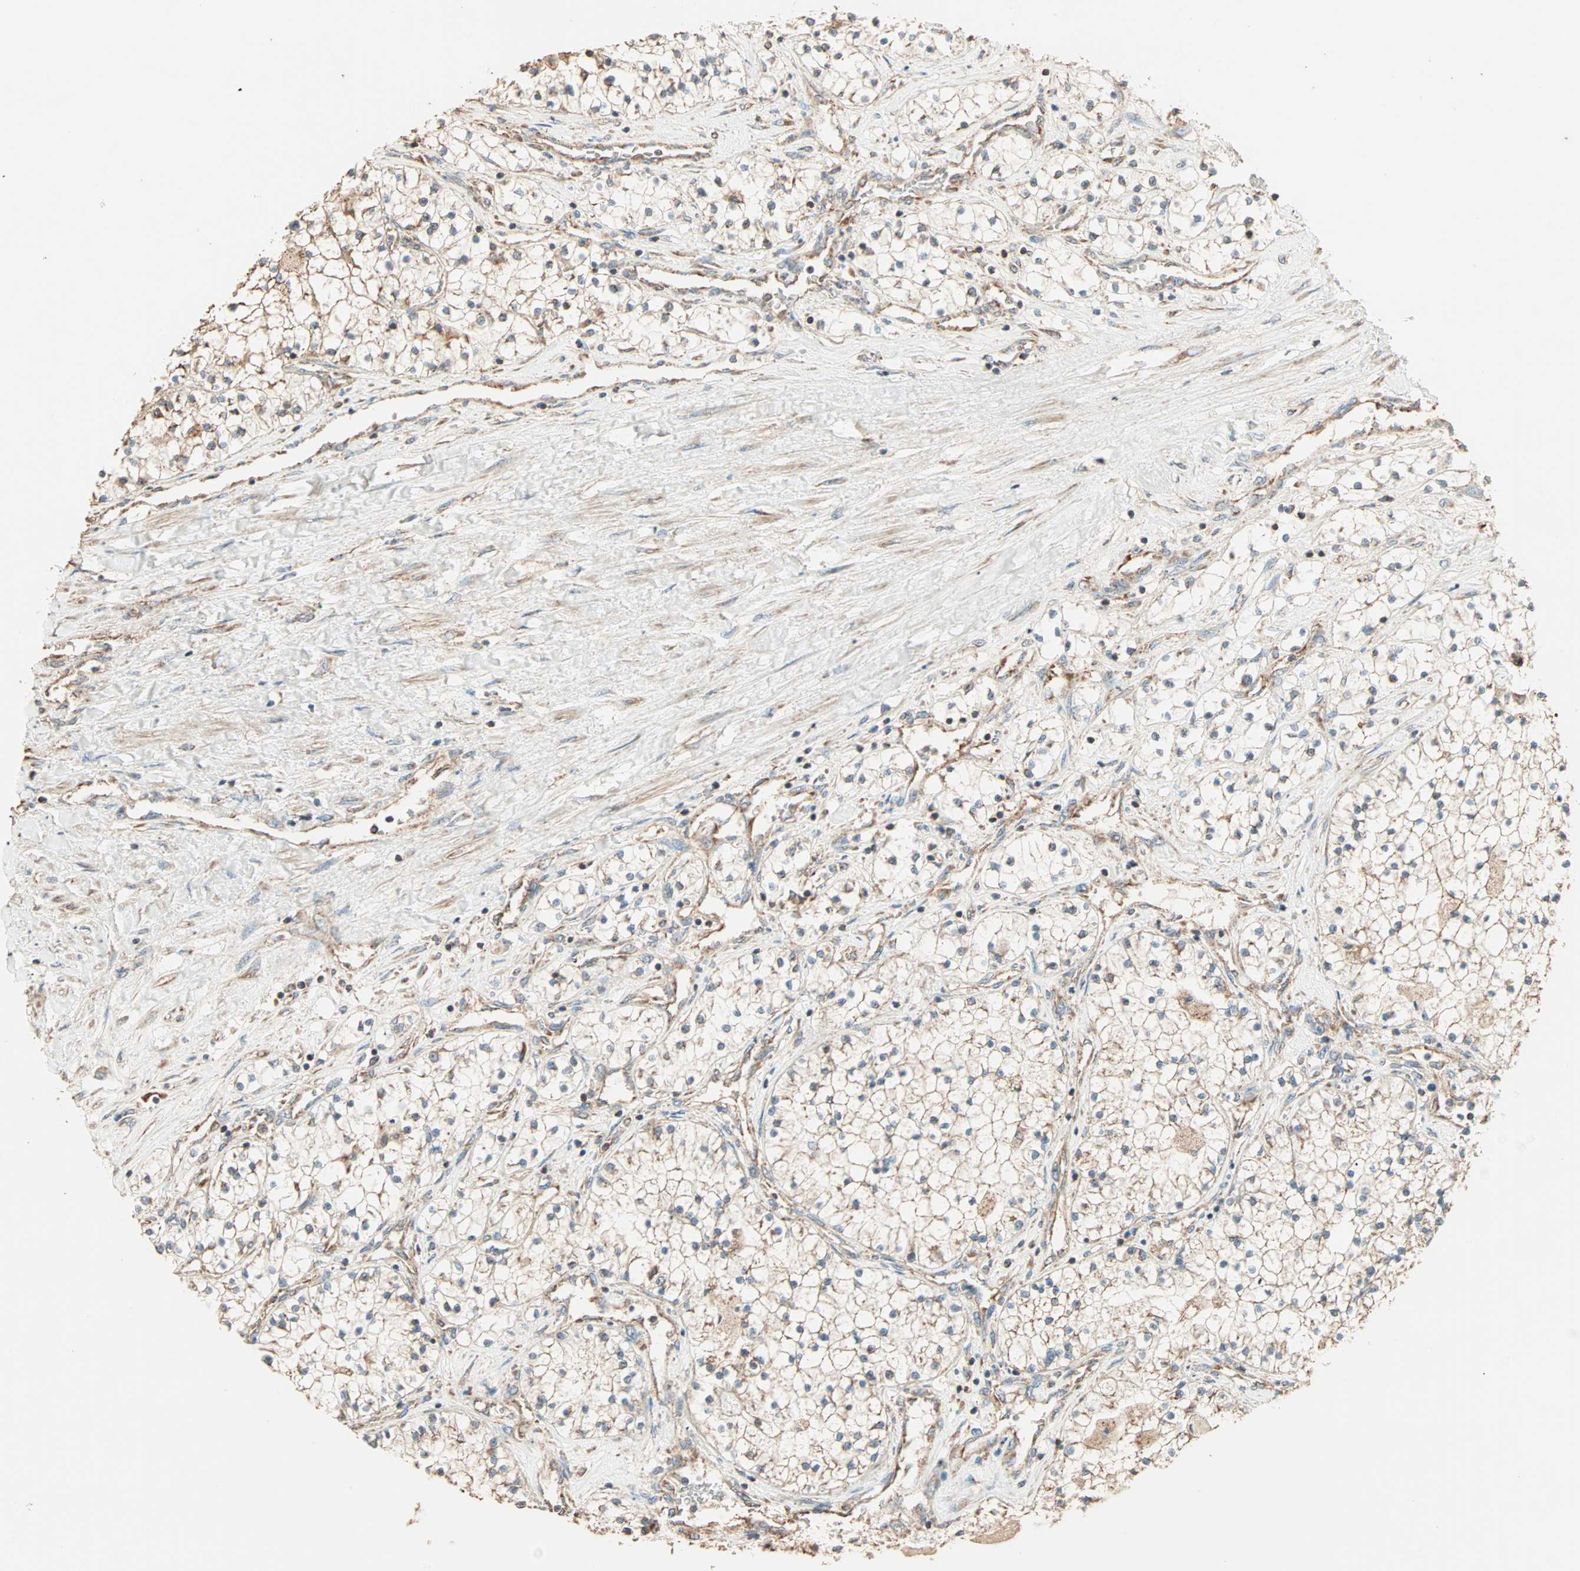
{"staining": {"intensity": "weak", "quantity": "25%-75%", "location": "cytoplasmic/membranous"}, "tissue": "renal cancer", "cell_type": "Tumor cells", "image_type": "cancer", "snomed": [{"axis": "morphology", "description": "Adenocarcinoma, NOS"}, {"axis": "topography", "description": "Kidney"}], "caption": "Protein analysis of renal cancer tissue shows weak cytoplasmic/membranous staining in approximately 25%-75% of tumor cells. (DAB IHC with brightfield microscopy, high magnification).", "gene": "EIF4G2", "patient": {"sex": "male", "age": 68}}